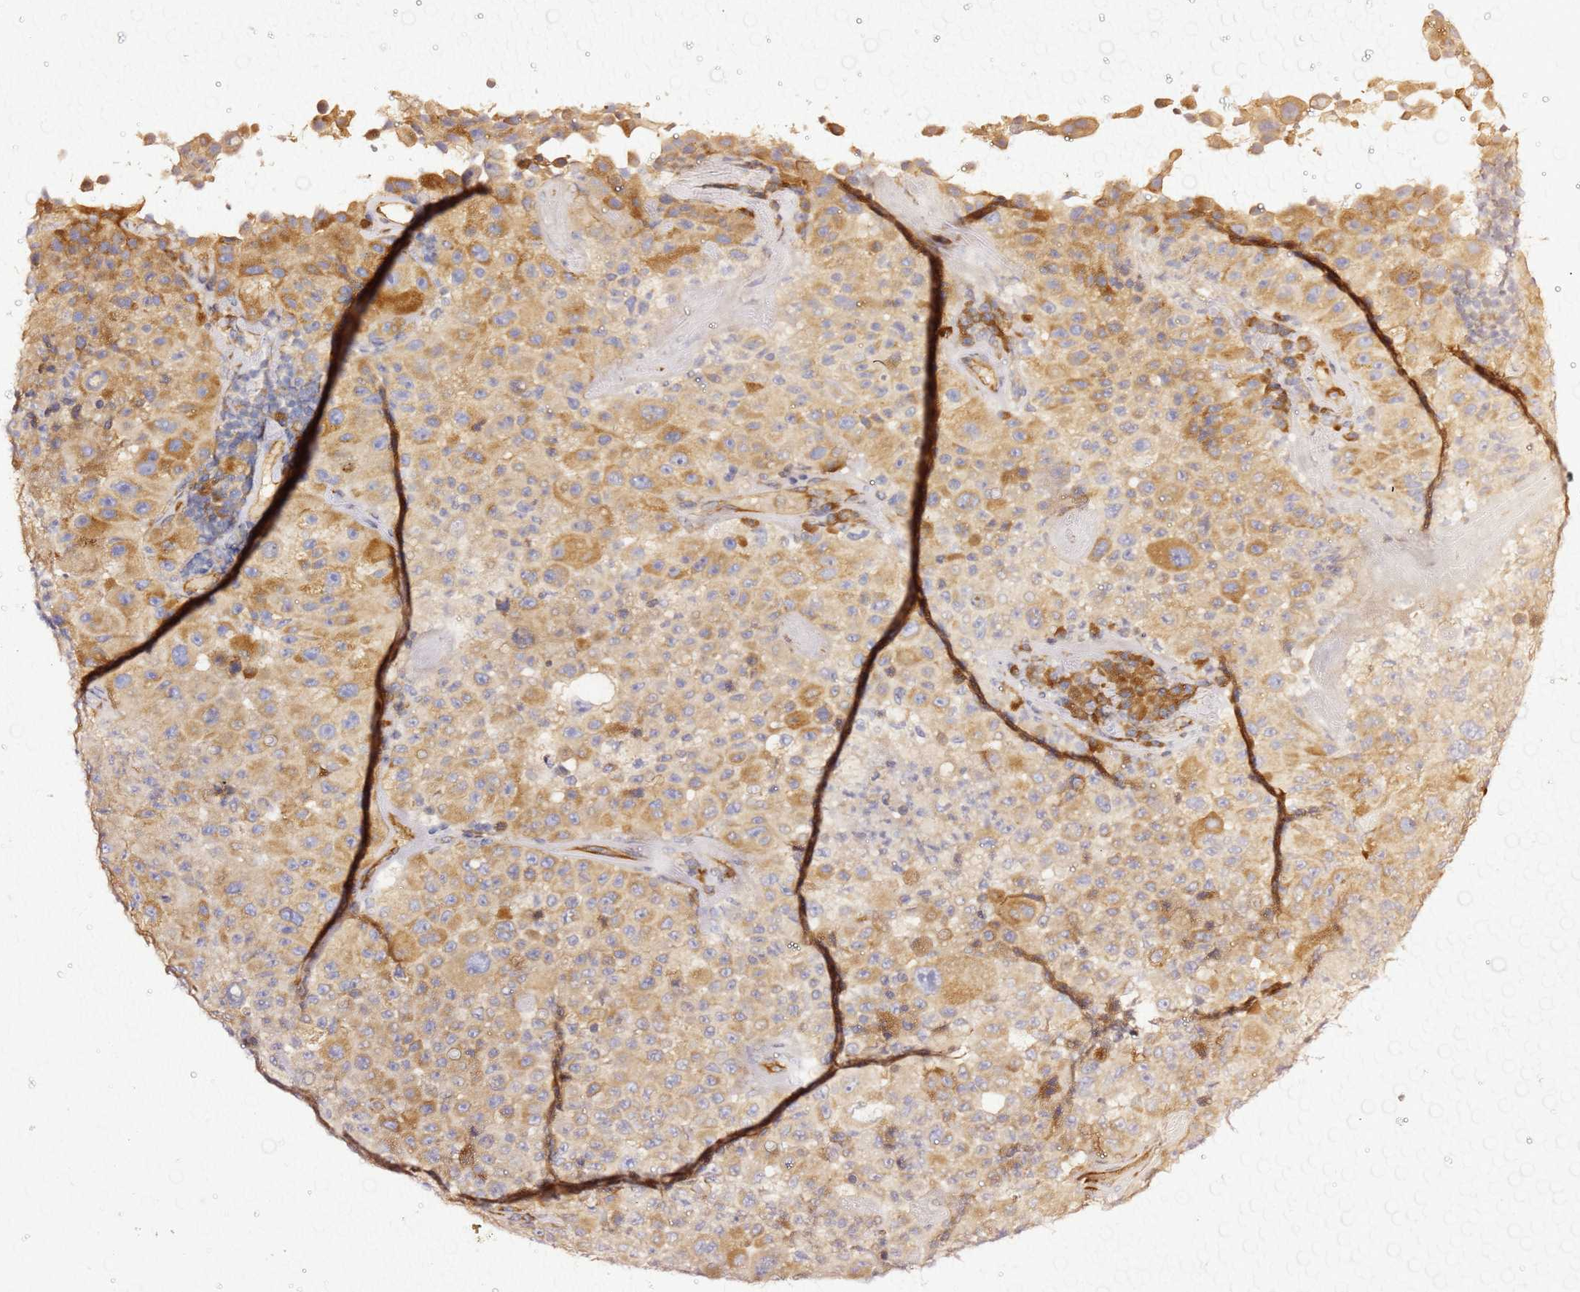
{"staining": {"intensity": "moderate", "quantity": ">75%", "location": "cytoplasmic/membranous"}, "tissue": "melanoma", "cell_type": "Tumor cells", "image_type": "cancer", "snomed": [{"axis": "morphology", "description": "Malignant melanoma, Metastatic site"}, {"axis": "topography", "description": "Lymph node"}], "caption": "High-magnification brightfield microscopy of malignant melanoma (metastatic site) stained with DAB (3,3'-diaminobenzidine) (brown) and counterstained with hematoxylin (blue). tumor cells exhibit moderate cytoplasmic/membranous expression is present in about>75% of cells.", "gene": "KIF7", "patient": {"sex": "male", "age": 62}}